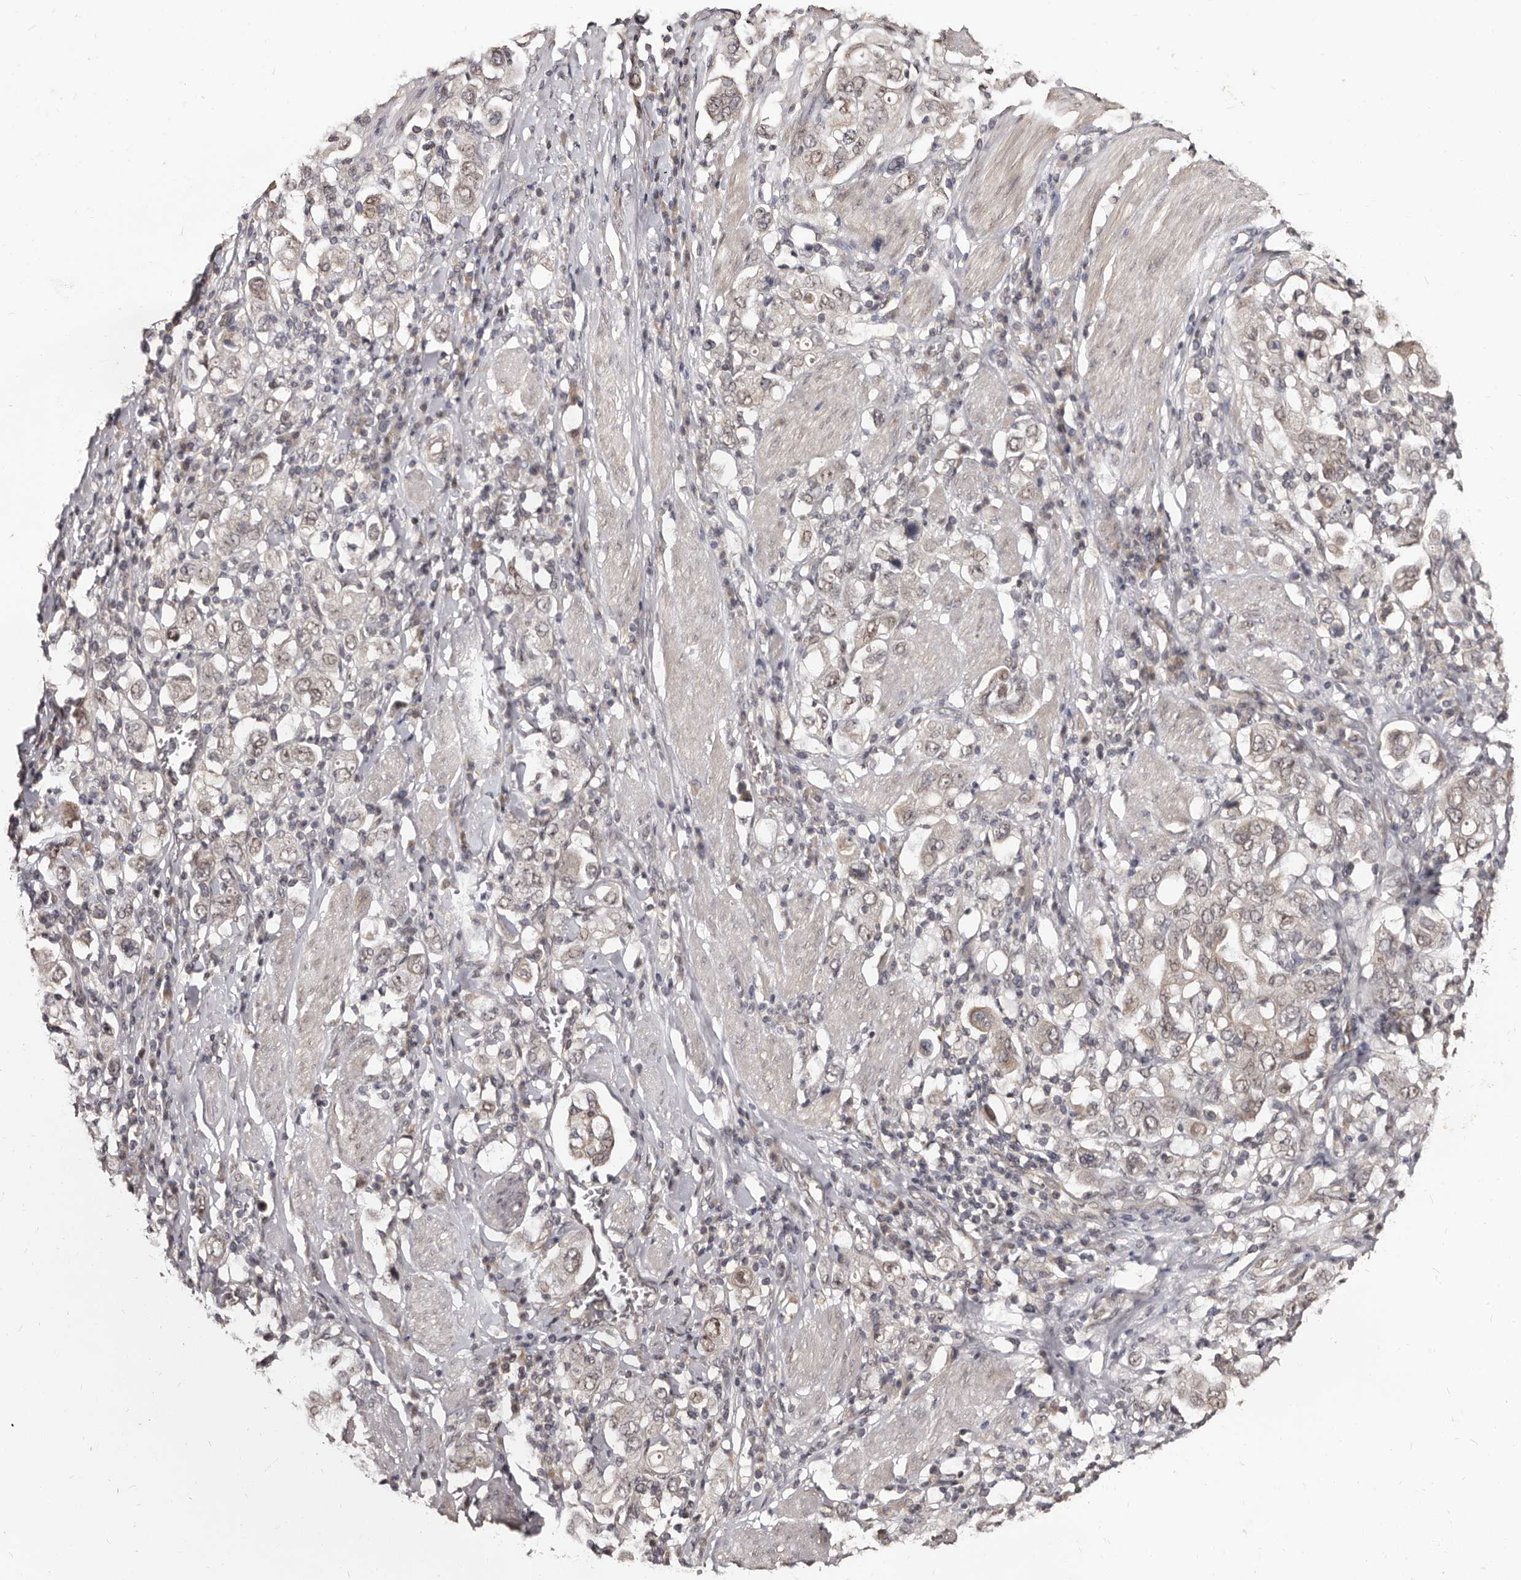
{"staining": {"intensity": "negative", "quantity": "none", "location": "none"}, "tissue": "stomach cancer", "cell_type": "Tumor cells", "image_type": "cancer", "snomed": [{"axis": "morphology", "description": "Adenocarcinoma, NOS"}, {"axis": "topography", "description": "Stomach, upper"}], "caption": "The histopathology image reveals no significant staining in tumor cells of adenocarcinoma (stomach). (Immunohistochemistry, brightfield microscopy, high magnification).", "gene": "TBC1D22B", "patient": {"sex": "male", "age": 62}}